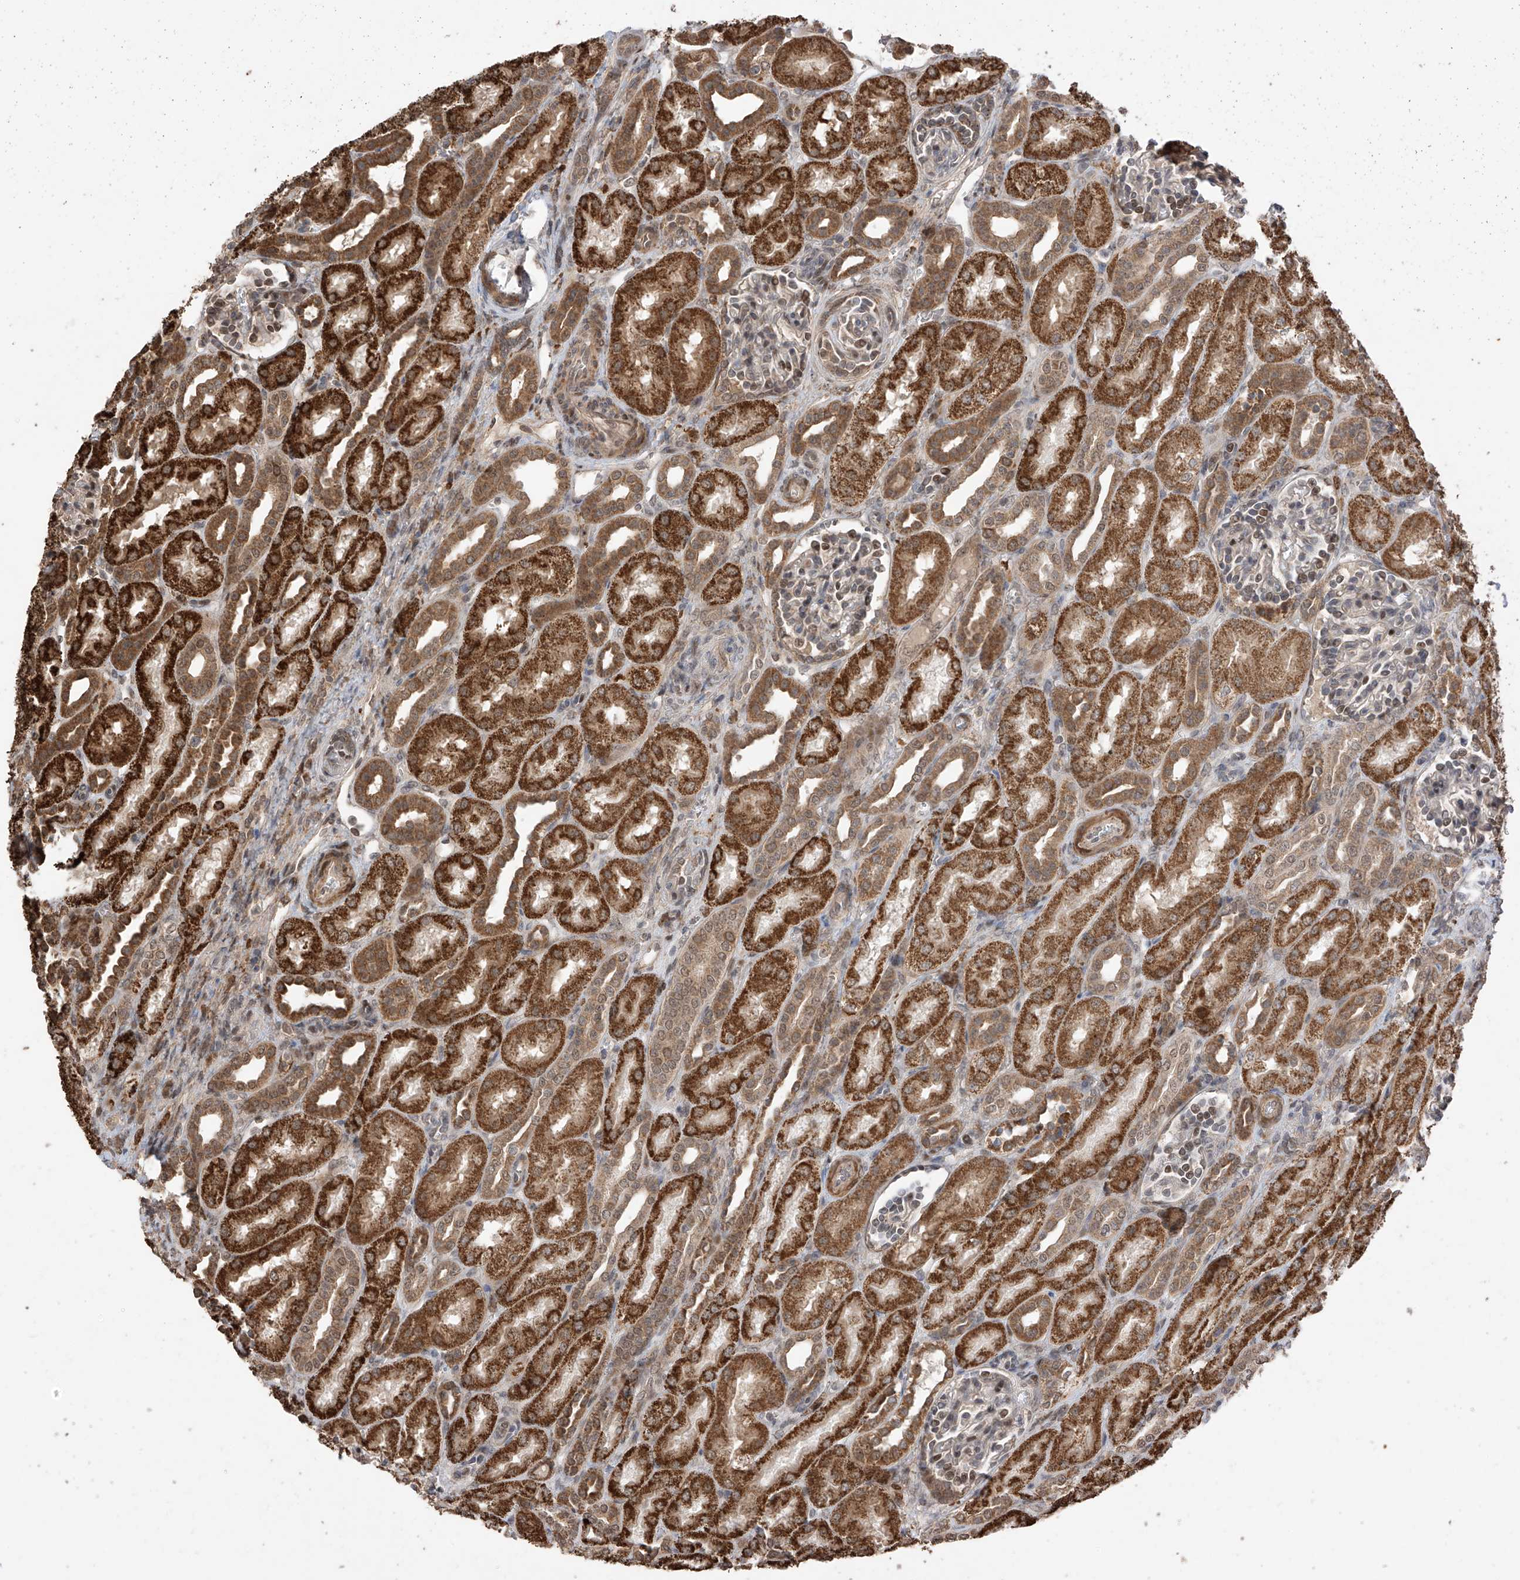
{"staining": {"intensity": "moderate", "quantity": "<25%", "location": "nuclear"}, "tissue": "kidney", "cell_type": "Cells in glomeruli", "image_type": "normal", "snomed": [{"axis": "morphology", "description": "Normal tissue, NOS"}, {"axis": "morphology", "description": "Neoplasm, malignant, NOS"}, {"axis": "topography", "description": "Kidney"}], "caption": "DAB (3,3'-diaminobenzidine) immunohistochemical staining of benign kidney exhibits moderate nuclear protein positivity in approximately <25% of cells in glomeruli.", "gene": "LATS1", "patient": {"sex": "female", "age": 1}}